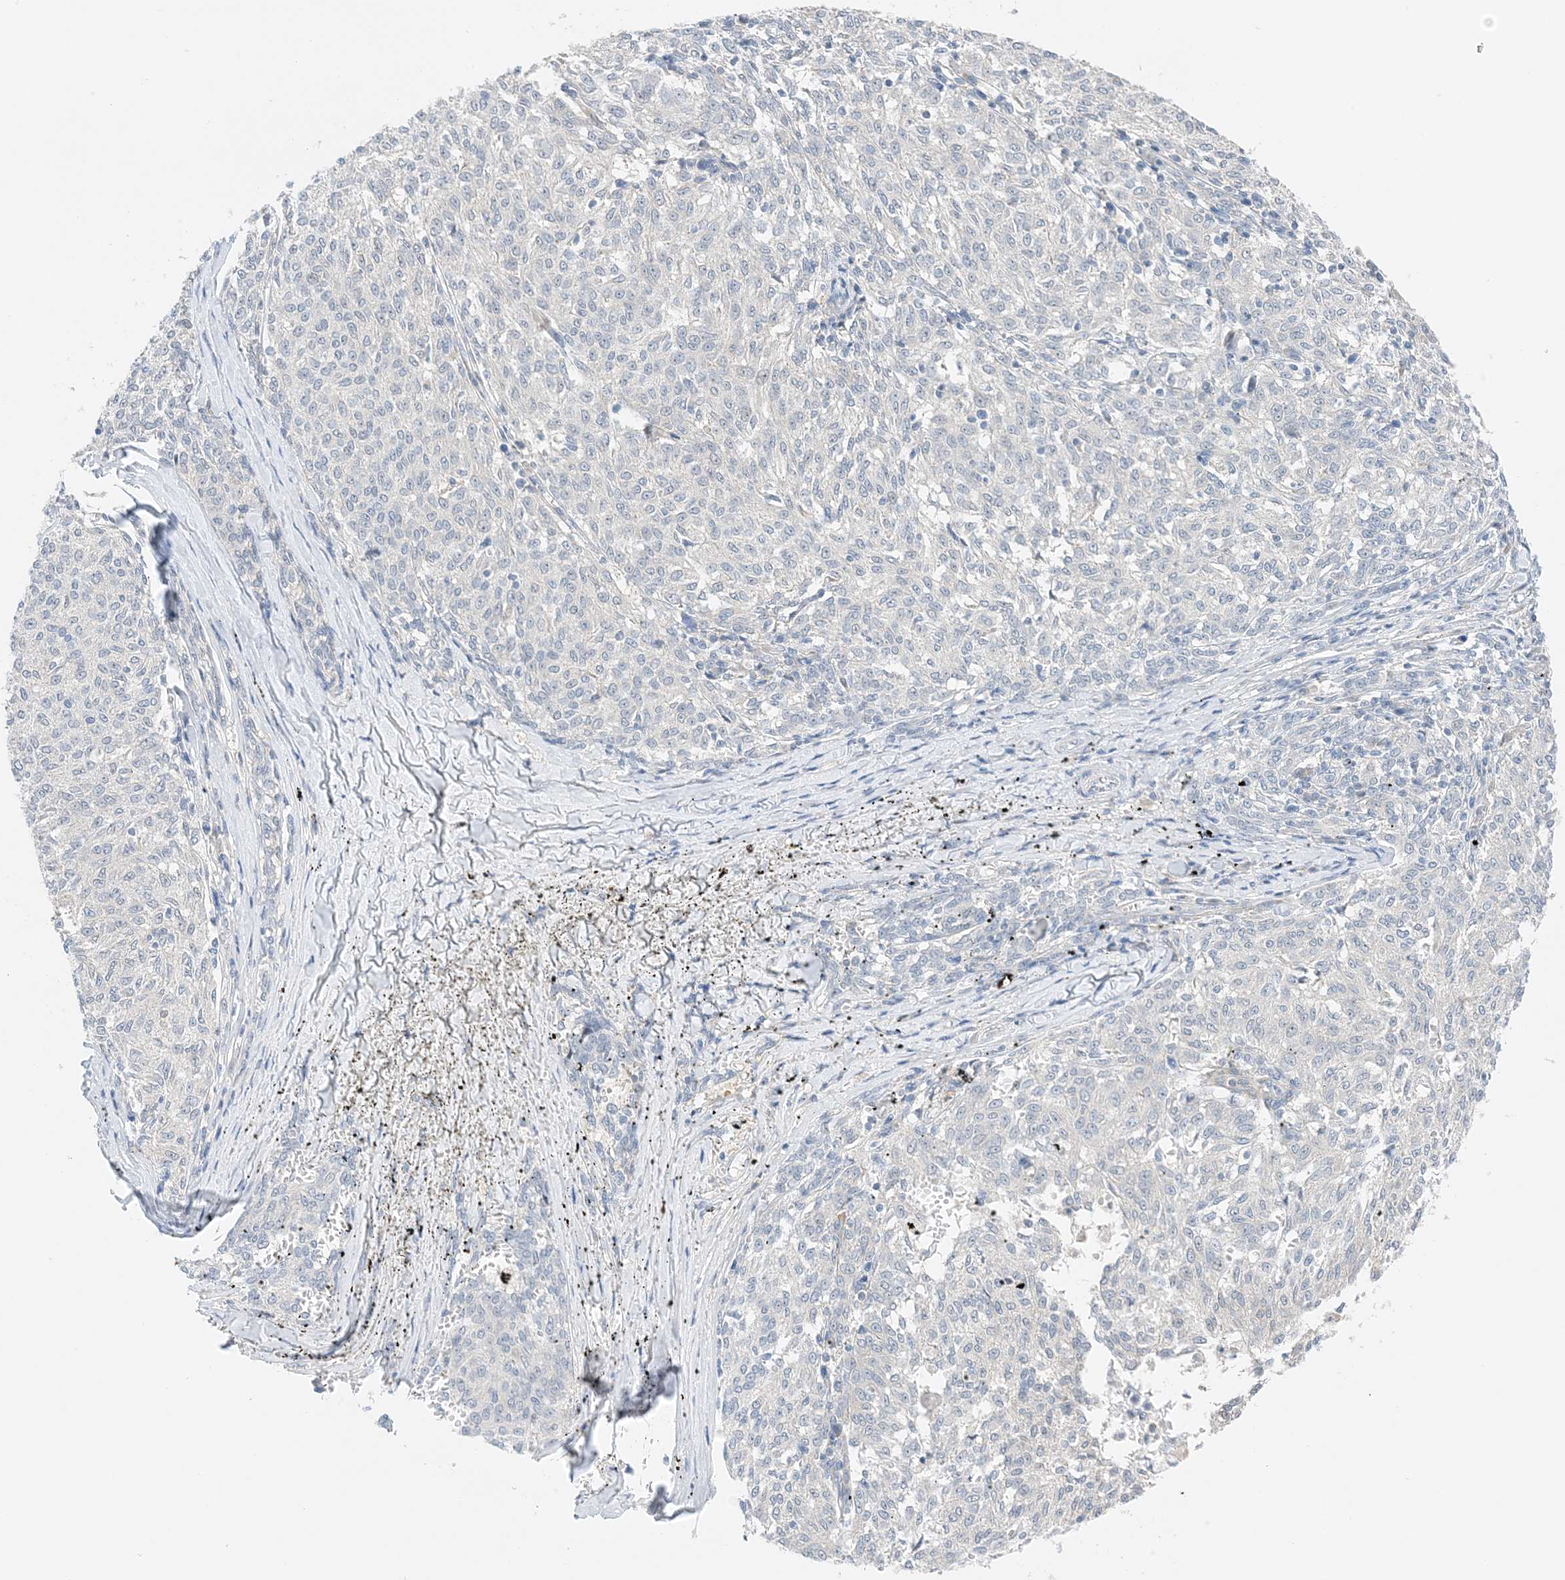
{"staining": {"intensity": "negative", "quantity": "none", "location": "none"}, "tissue": "melanoma", "cell_type": "Tumor cells", "image_type": "cancer", "snomed": [{"axis": "morphology", "description": "Malignant melanoma, NOS"}, {"axis": "topography", "description": "Skin"}], "caption": "Micrograph shows no protein expression in tumor cells of malignant melanoma tissue. (IHC, brightfield microscopy, high magnification).", "gene": "KIFBP", "patient": {"sex": "female", "age": 72}}